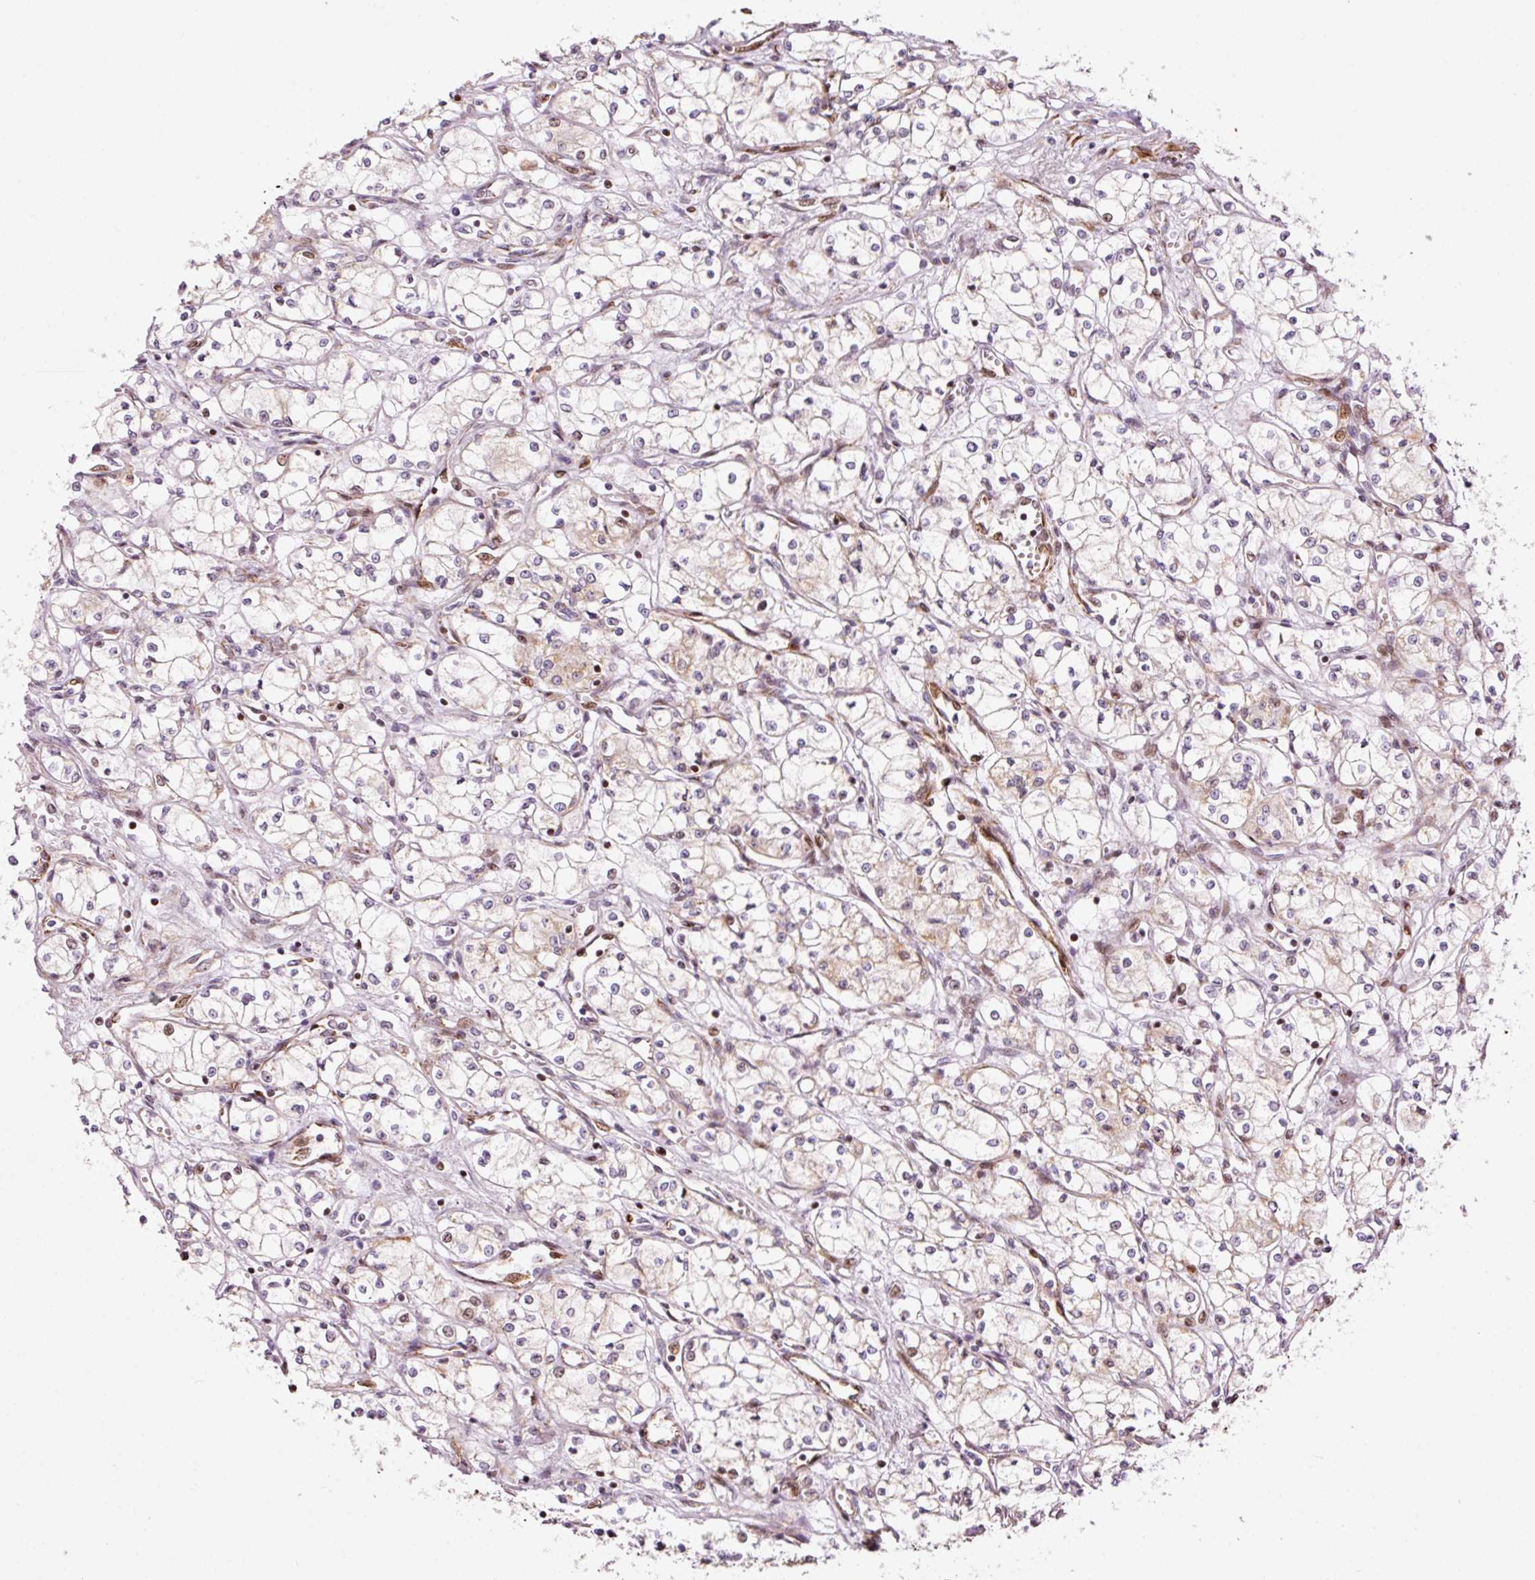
{"staining": {"intensity": "weak", "quantity": "<25%", "location": "cytoplasmic/membranous"}, "tissue": "renal cancer", "cell_type": "Tumor cells", "image_type": "cancer", "snomed": [{"axis": "morphology", "description": "Normal tissue, NOS"}, {"axis": "morphology", "description": "Adenocarcinoma, NOS"}, {"axis": "topography", "description": "Kidney"}], "caption": "Immunohistochemistry of human renal adenocarcinoma reveals no positivity in tumor cells.", "gene": "ANKRD20A1", "patient": {"sex": "male", "age": 59}}